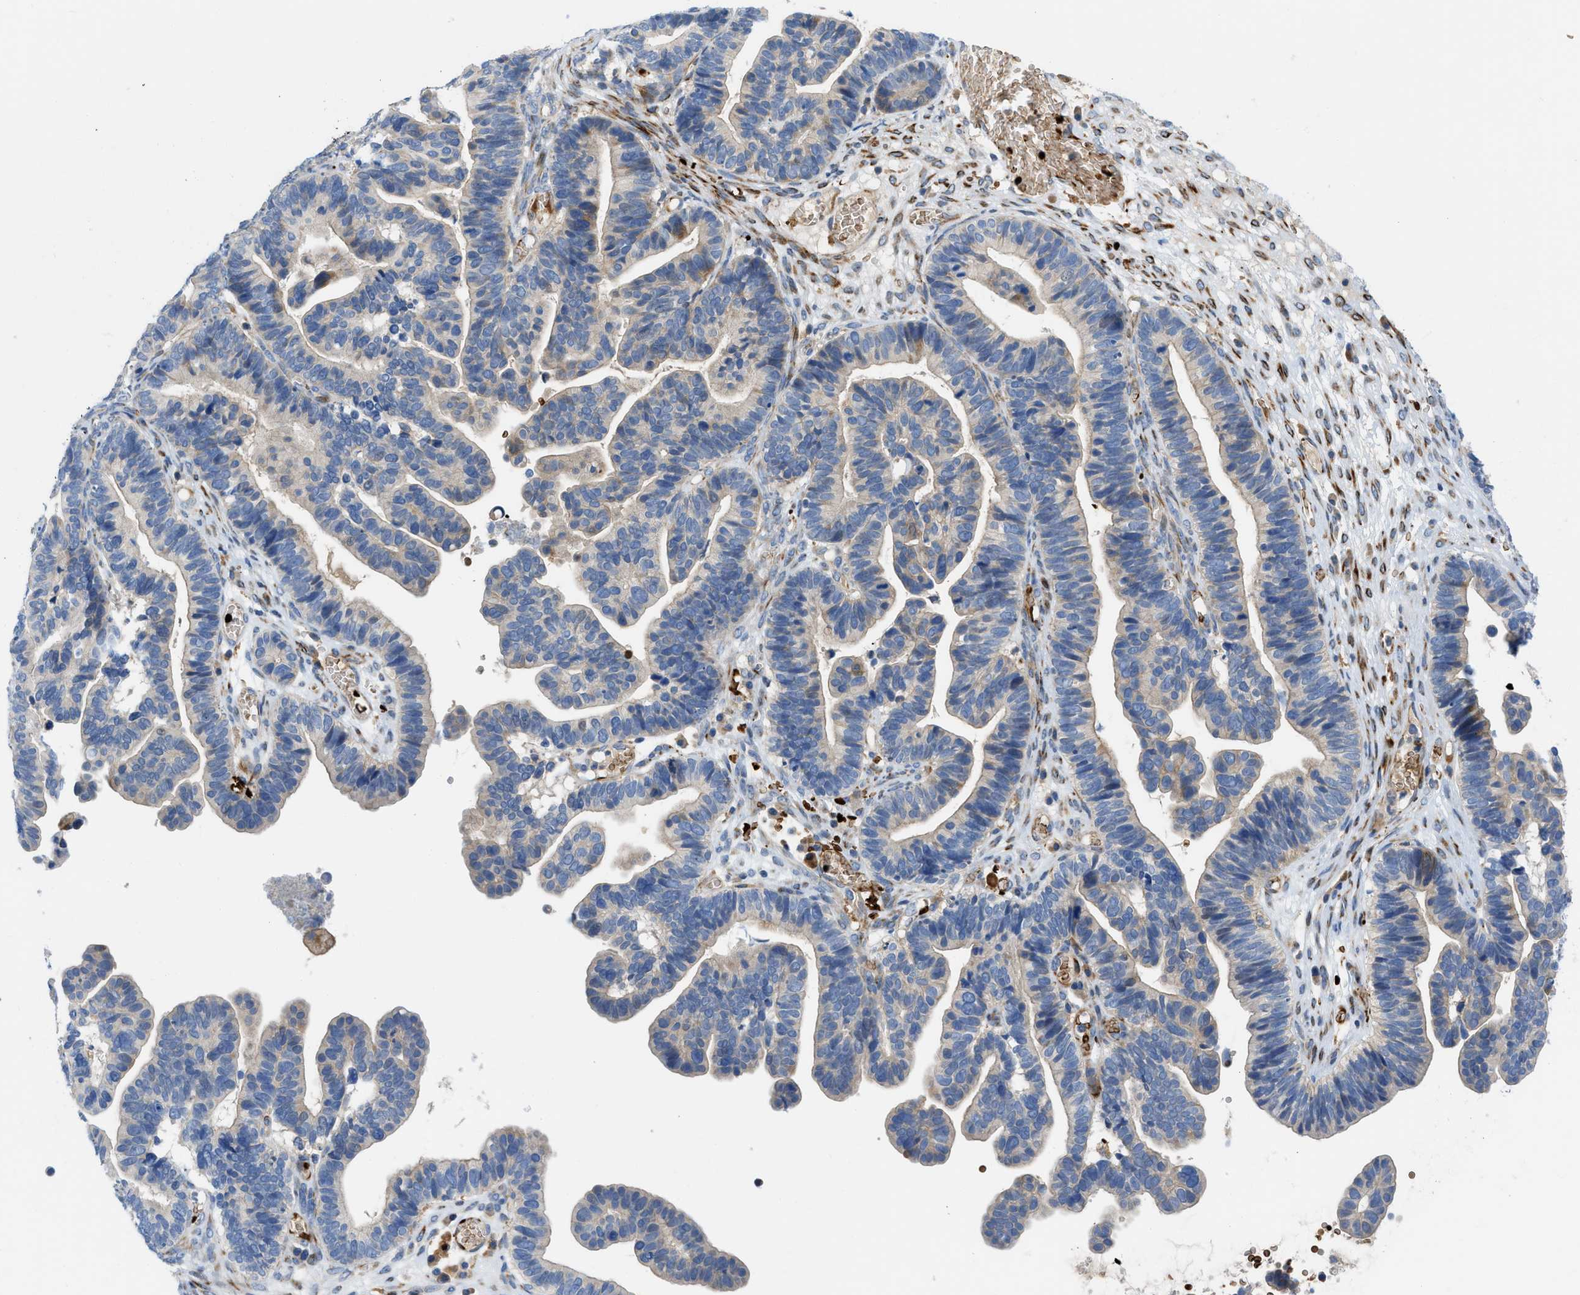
{"staining": {"intensity": "weak", "quantity": "<25%", "location": "cytoplasmic/membranous"}, "tissue": "ovarian cancer", "cell_type": "Tumor cells", "image_type": "cancer", "snomed": [{"axis": "morphology", "description": "Cystadenocarcinoma, serous, NOS"}, {"axis": "topography", "description": "Ovary"}], "caption": "There is no significant expression in tumor cells of serous cystadenocarcinoma (ovarian). Nuclei are stained in blue.", "gene": "ZNF831", "patient": {"sex": "female", "age": 56}}